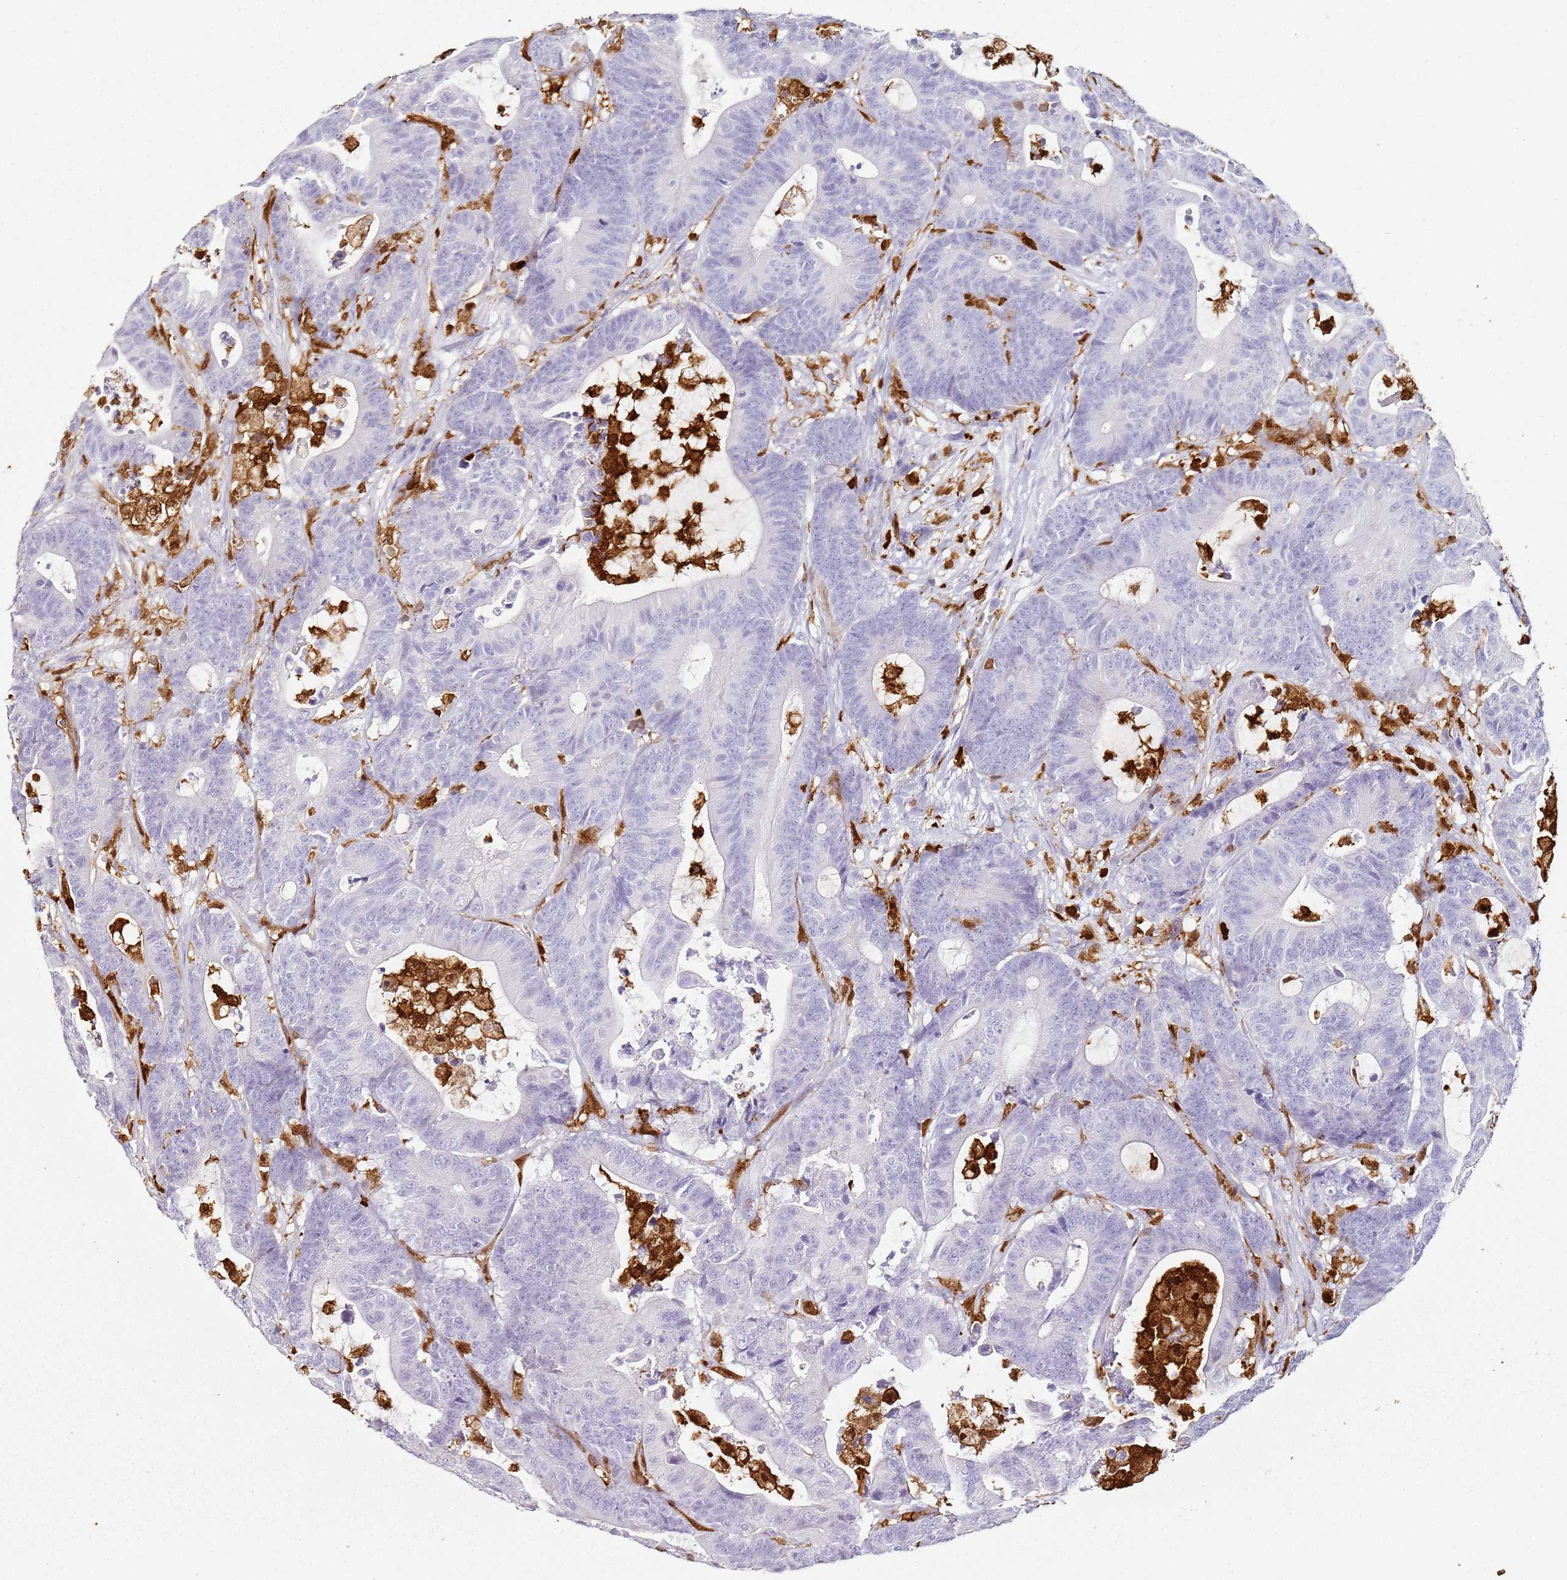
{"staining": {"intensity": "negative", "quantity": "none", "location": "none"}, "tissue": "colorectal cancer", "cell_type": "Tumor cells", "image_type": "cancer", "snomed": [{"axis": "morphology", "description": "Adenocarcinoma, NOS"}, {"axis": "topography", "description": "Colon"}], "caption": "Photomicrograph shows no significant protein staining in tumor cells of colorectal cancer.", "gene": "S100A4", "patient": {"sex": "female", "age": 84}}